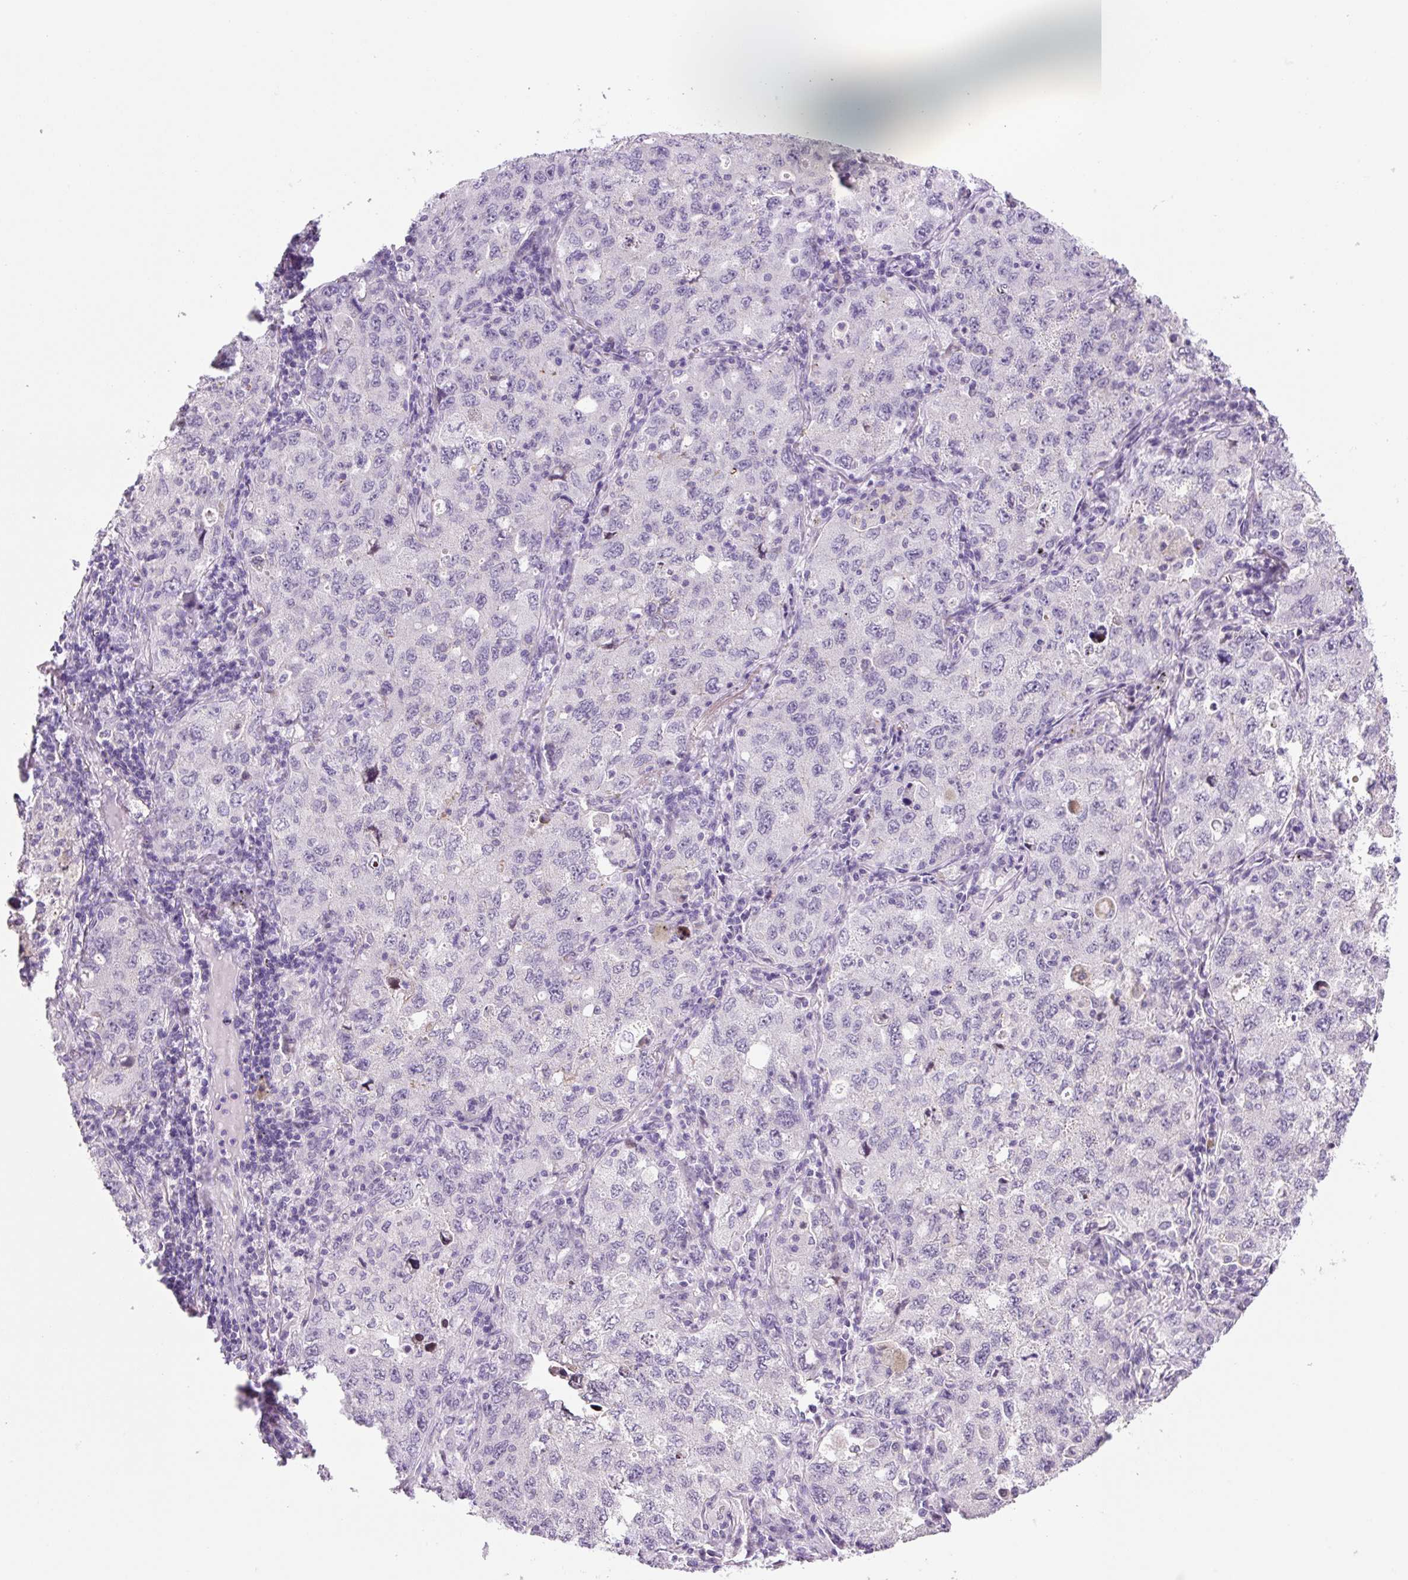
{"staining": {"intensity": "negative", "quantity": "none", "location": "none"}, "tissue": "lung cancer", "cell_type": "Tumor cells", "image_type": "cancer", "snomed": [{"axis": "morphology", "description": "Adenocarcinoma, NOS"}, {"axis": "topography", "description": "Lung"}], "caption": "Tumor cells show no significant protein staining in adenocarcinoma (lung). Brightfield microscopy of immunohistochemistry stained with DAB (3,3'-diaminobenzidine) (brown) and hematoxylin (blue), captured at high magnification.", "gene": "PRM1", "patient": {"sex": "female", "age": 57}}